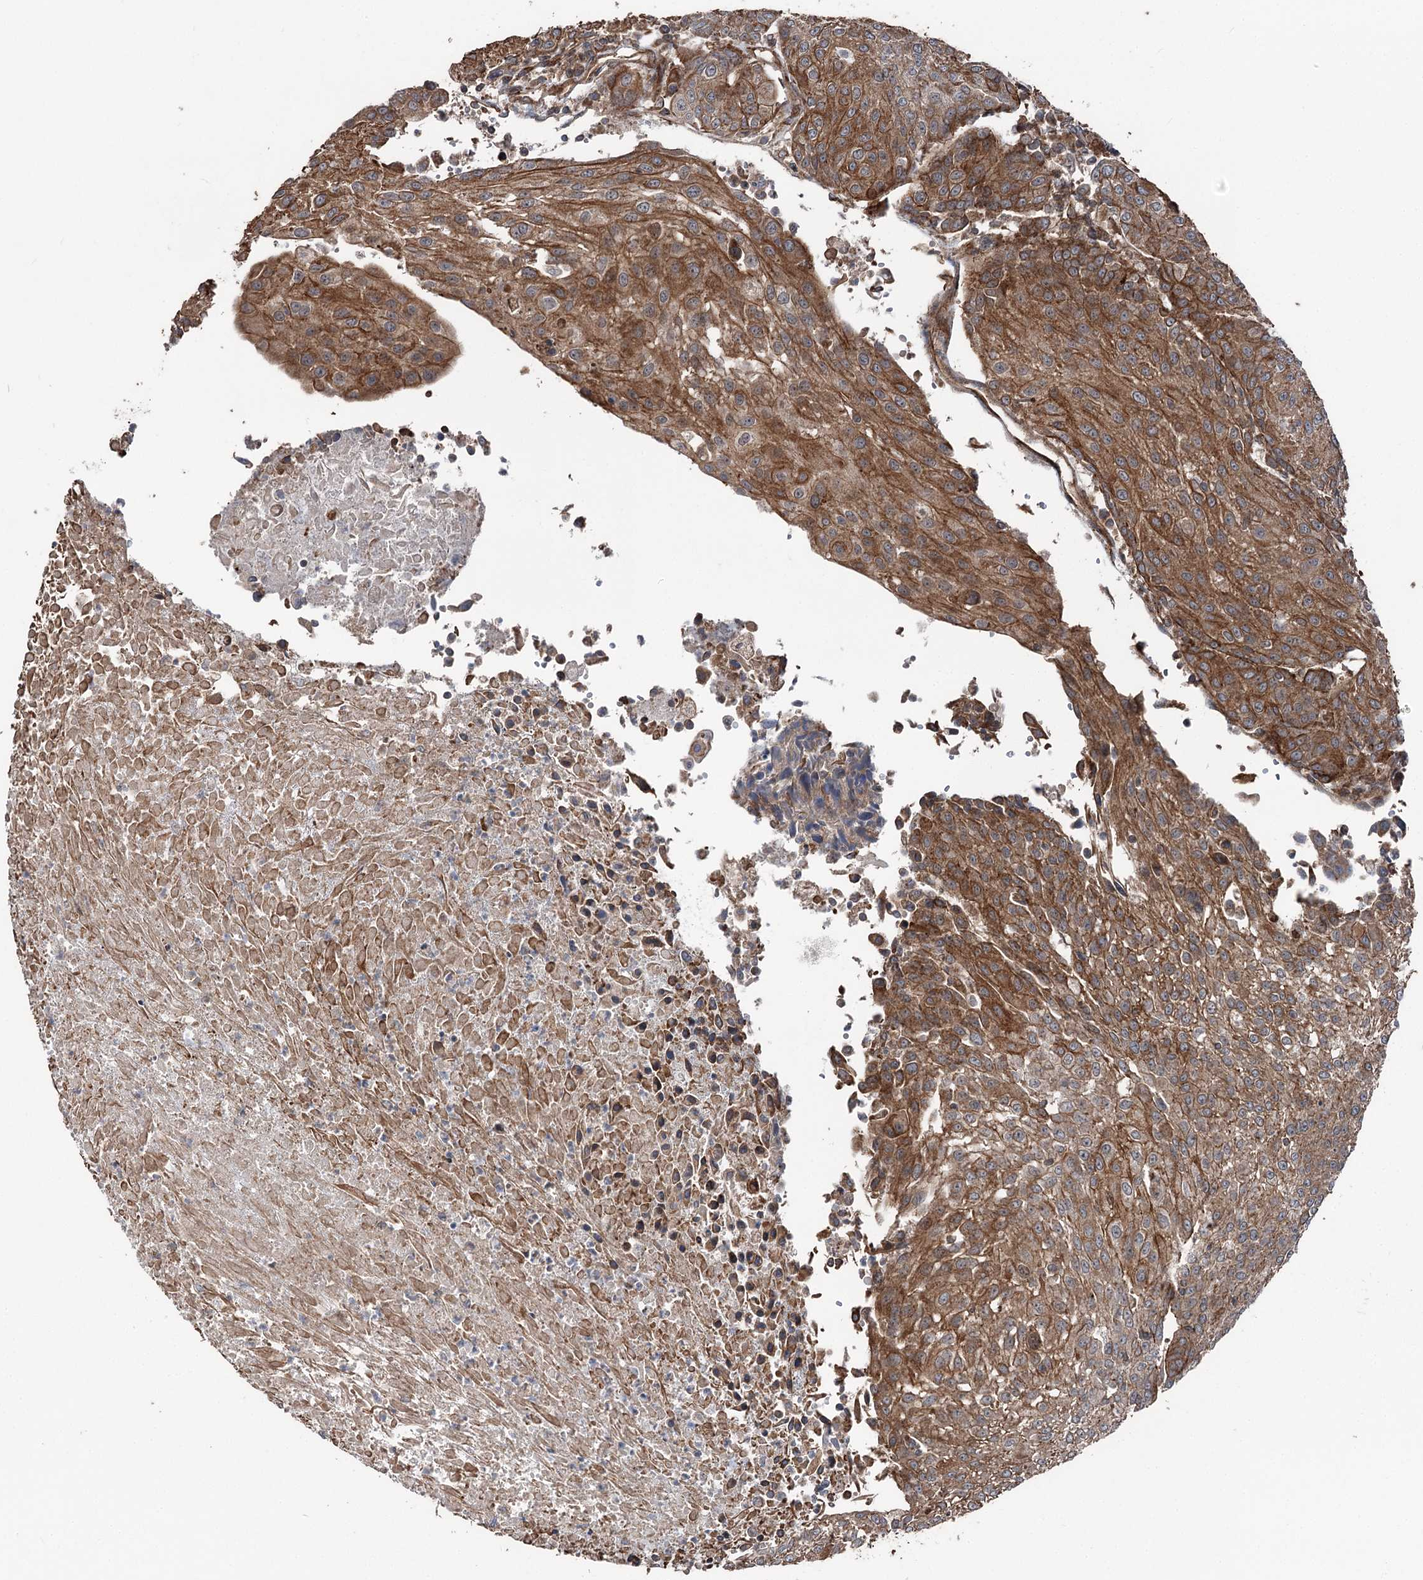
{"staining": {"intensity": "moderate", "quantity": ">75%", "location": "cytoplasmic/membranous"}, "tissue": "urothelial cancer", "cell_type": "Tumor cells", "image_type": "cancer", "snomed": [{"axis": "morphology", "description": "Urothelial carcinoma, High grade"}, {"axis": "topography", "description": "Urinary bladder"}], "caption": "The histopathology image exhibits immunohistochemical staining of urothelial cancer. There is moderate cytoplasmic/membranous positivity is appreciated in approximately >75% of tumor cells.", "gene": "ITFG2", "patient": {"sex": "female", "age": 85}}